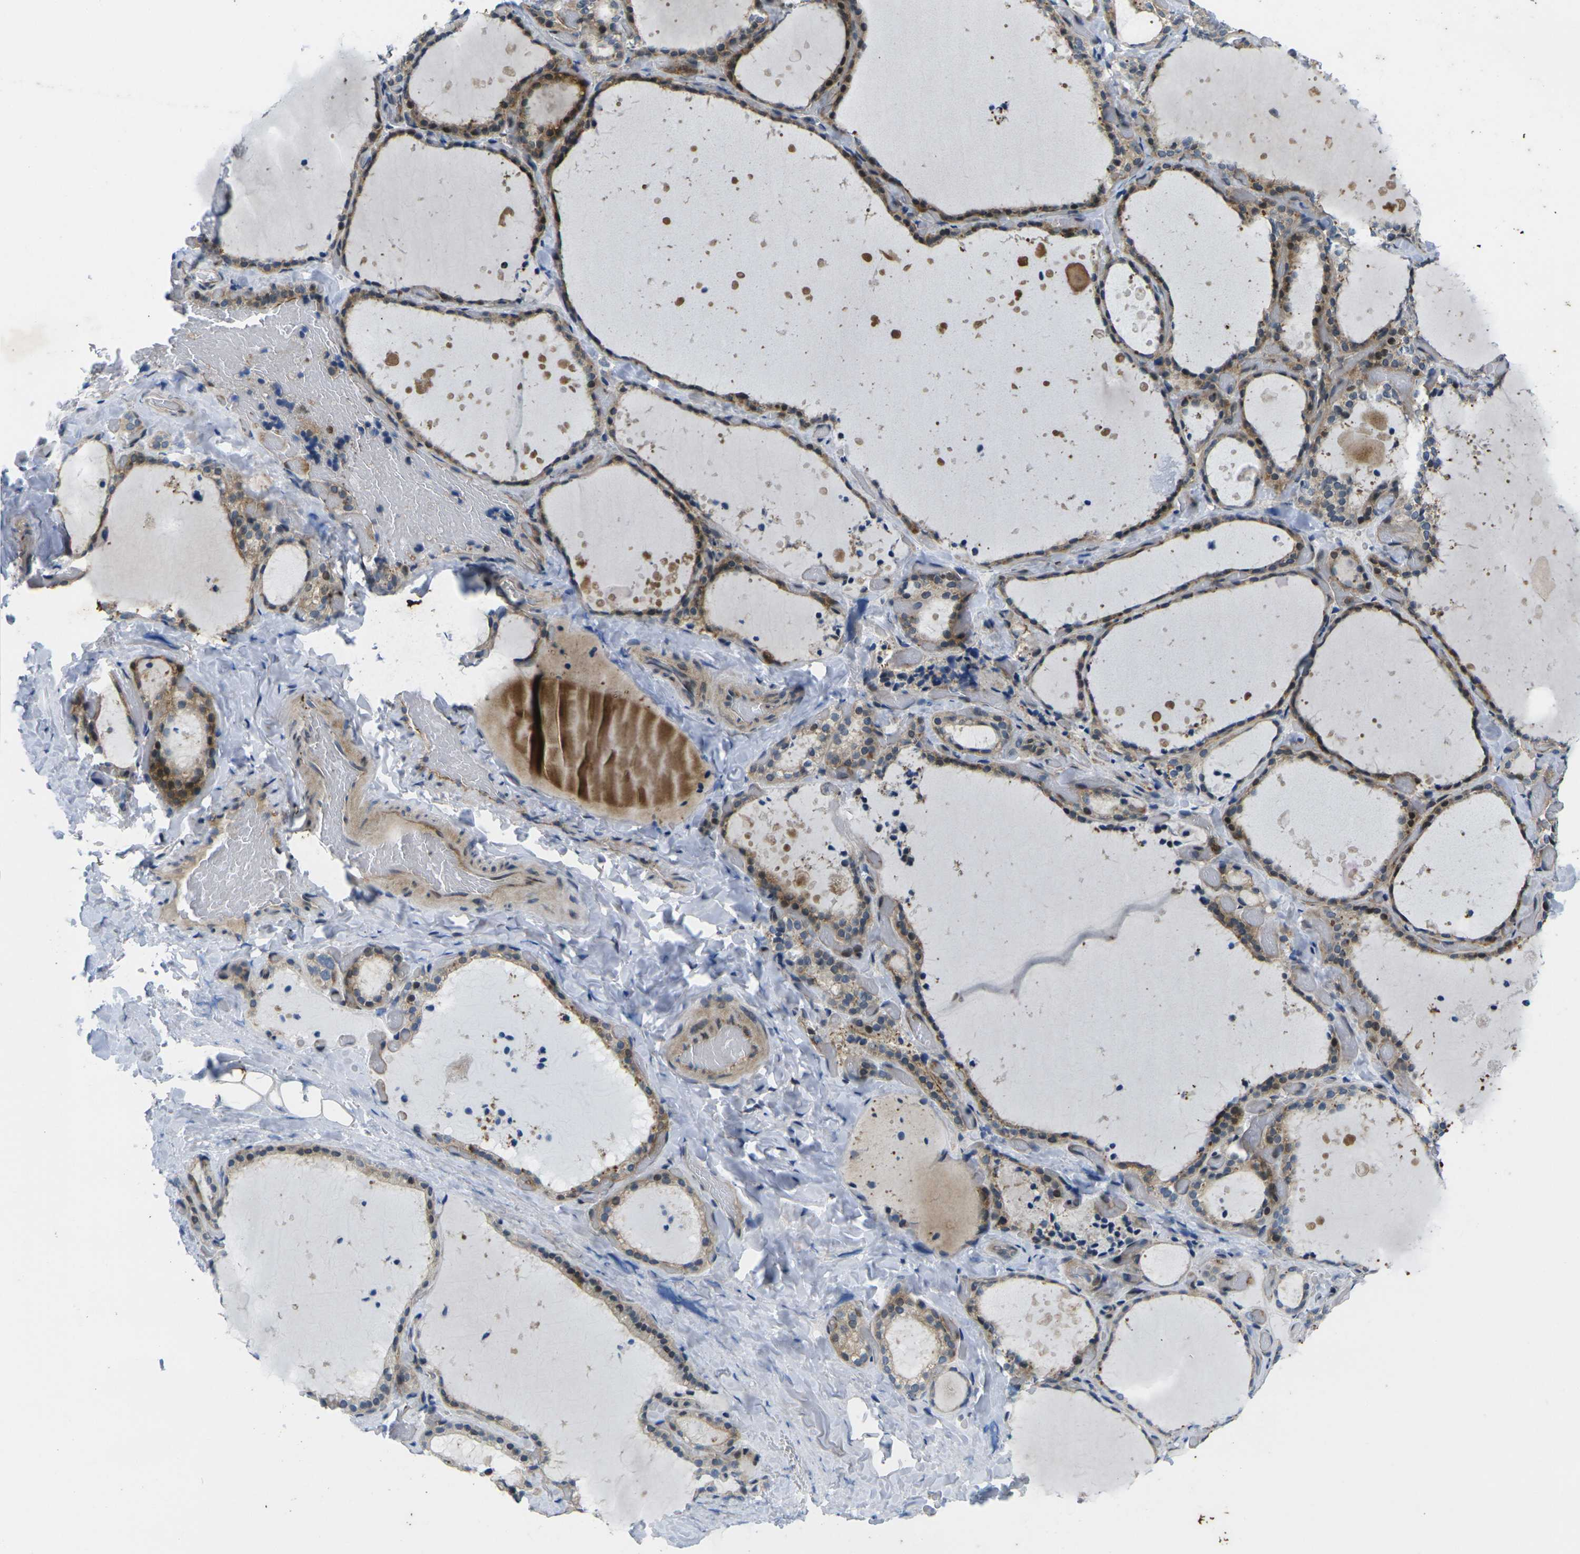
{"staining": {"intensity": "moderate", "quantity": ">75%", "location": "cytoplasmic/membranous"}, "tissue": "thyroid gland", "cell_type": "Glandular cells", "image_type": "normal", "snomed": [{"axis": "morphology", "description": "Normal tissue, NOS"}, {"axis": "topography", "description": "Thyroid gland"}], "caption": "Glandular cells demonstrate moderate cytoplasmic/membranous staining in about >75% of cells in benign thyroid gland.", "gene": "ROBO2", "patient": {"sex": "female", "age": 44}}